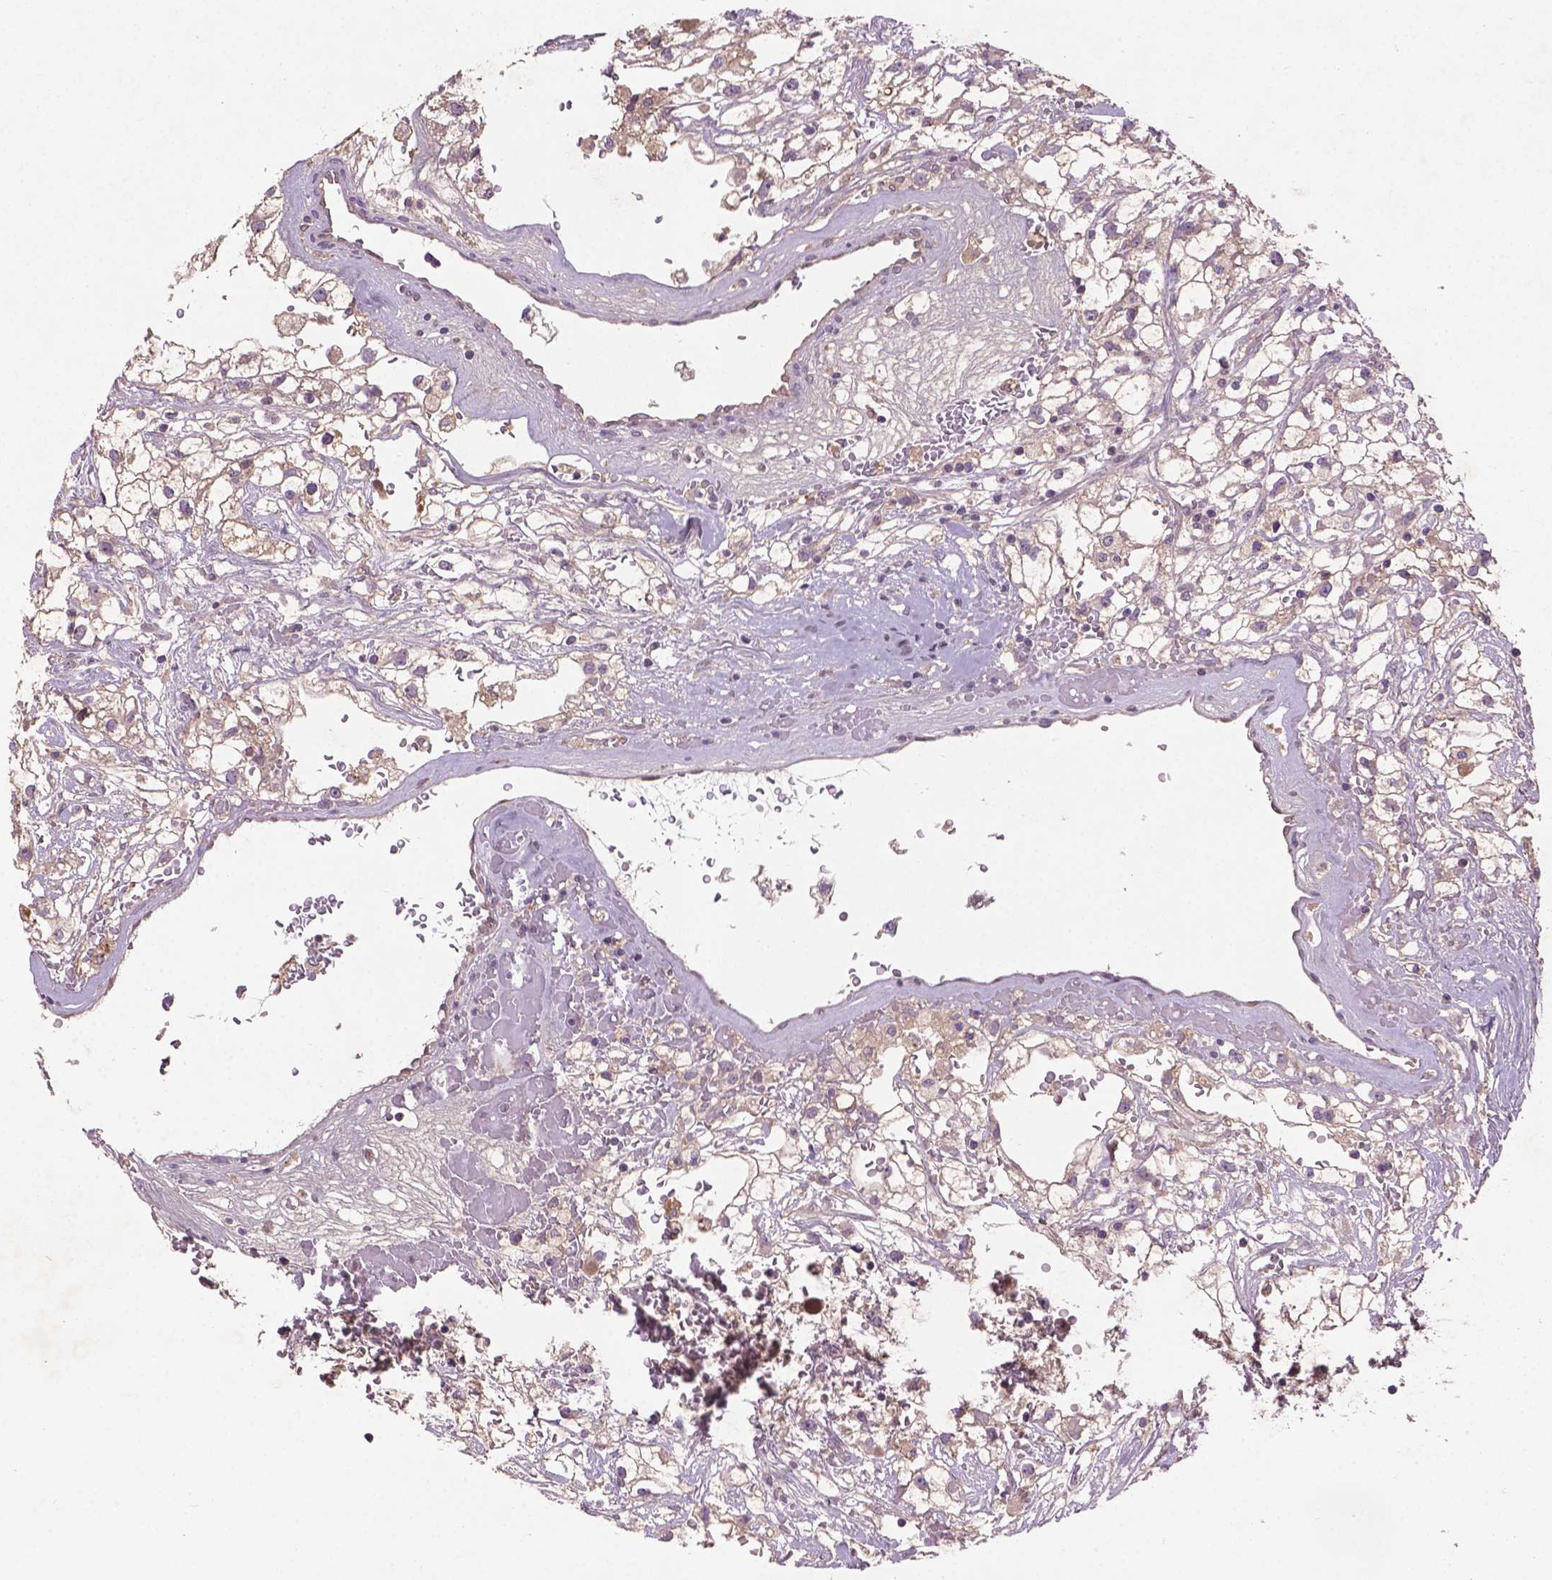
{"staining": {"intensity": "negative", "quantity": "none", "location": "none"}, "tissue": "renal cancer", "cell_type": "Tumor cells", "image_type": "cancer", "snomed": [{"axis": "morphology", "description": "Adenocarcinoma, NOS"}, {"axis": "topography", "description": "Kidney"}], "caption": "Renal cancer (adenocarcinoma) stained for a protein using immunohistochemistry demonstrates no expression tumor cells.", "gene": "SOX17", "patient": {"sex": "male", "age": 59}}